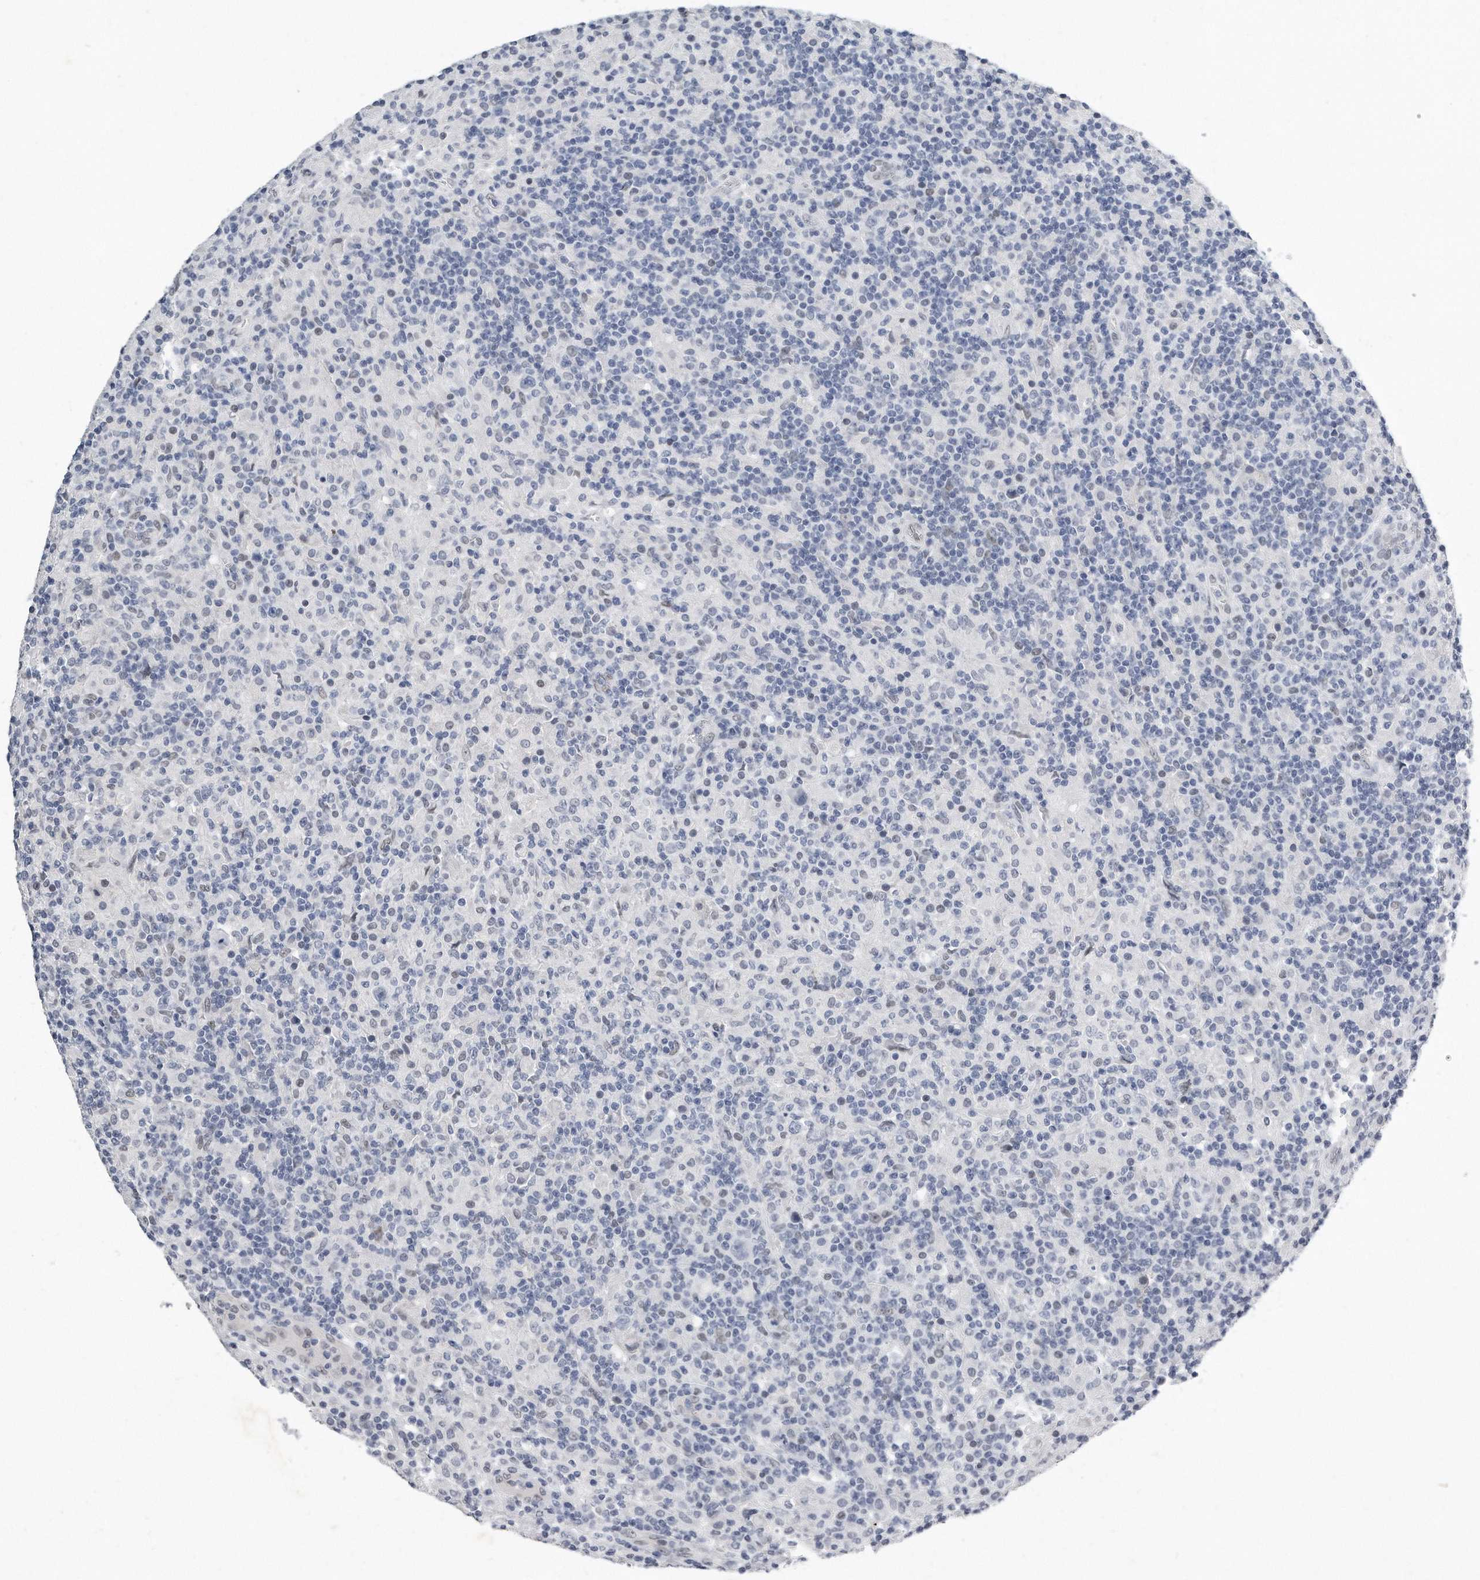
{"staining": {"intensity": "negative", "quantity": "none", "location": "none"}, "tissue": "lymphoma", "cell_type": "Tumor cells", "image_type": "cancer", "snomed": [{"axis": "morphology", "description": "Hodgkin's disease, NOS"}, {"axis": "topography", "description": "Lymph node"}], "caption": "Immunohistochemistry (IHC) of lymphoma reveals no positivity in tumor cells. Nuclei are stained in blue.", "gene": "CTBP2", "patient": {"sex": "male", "age": 70}}